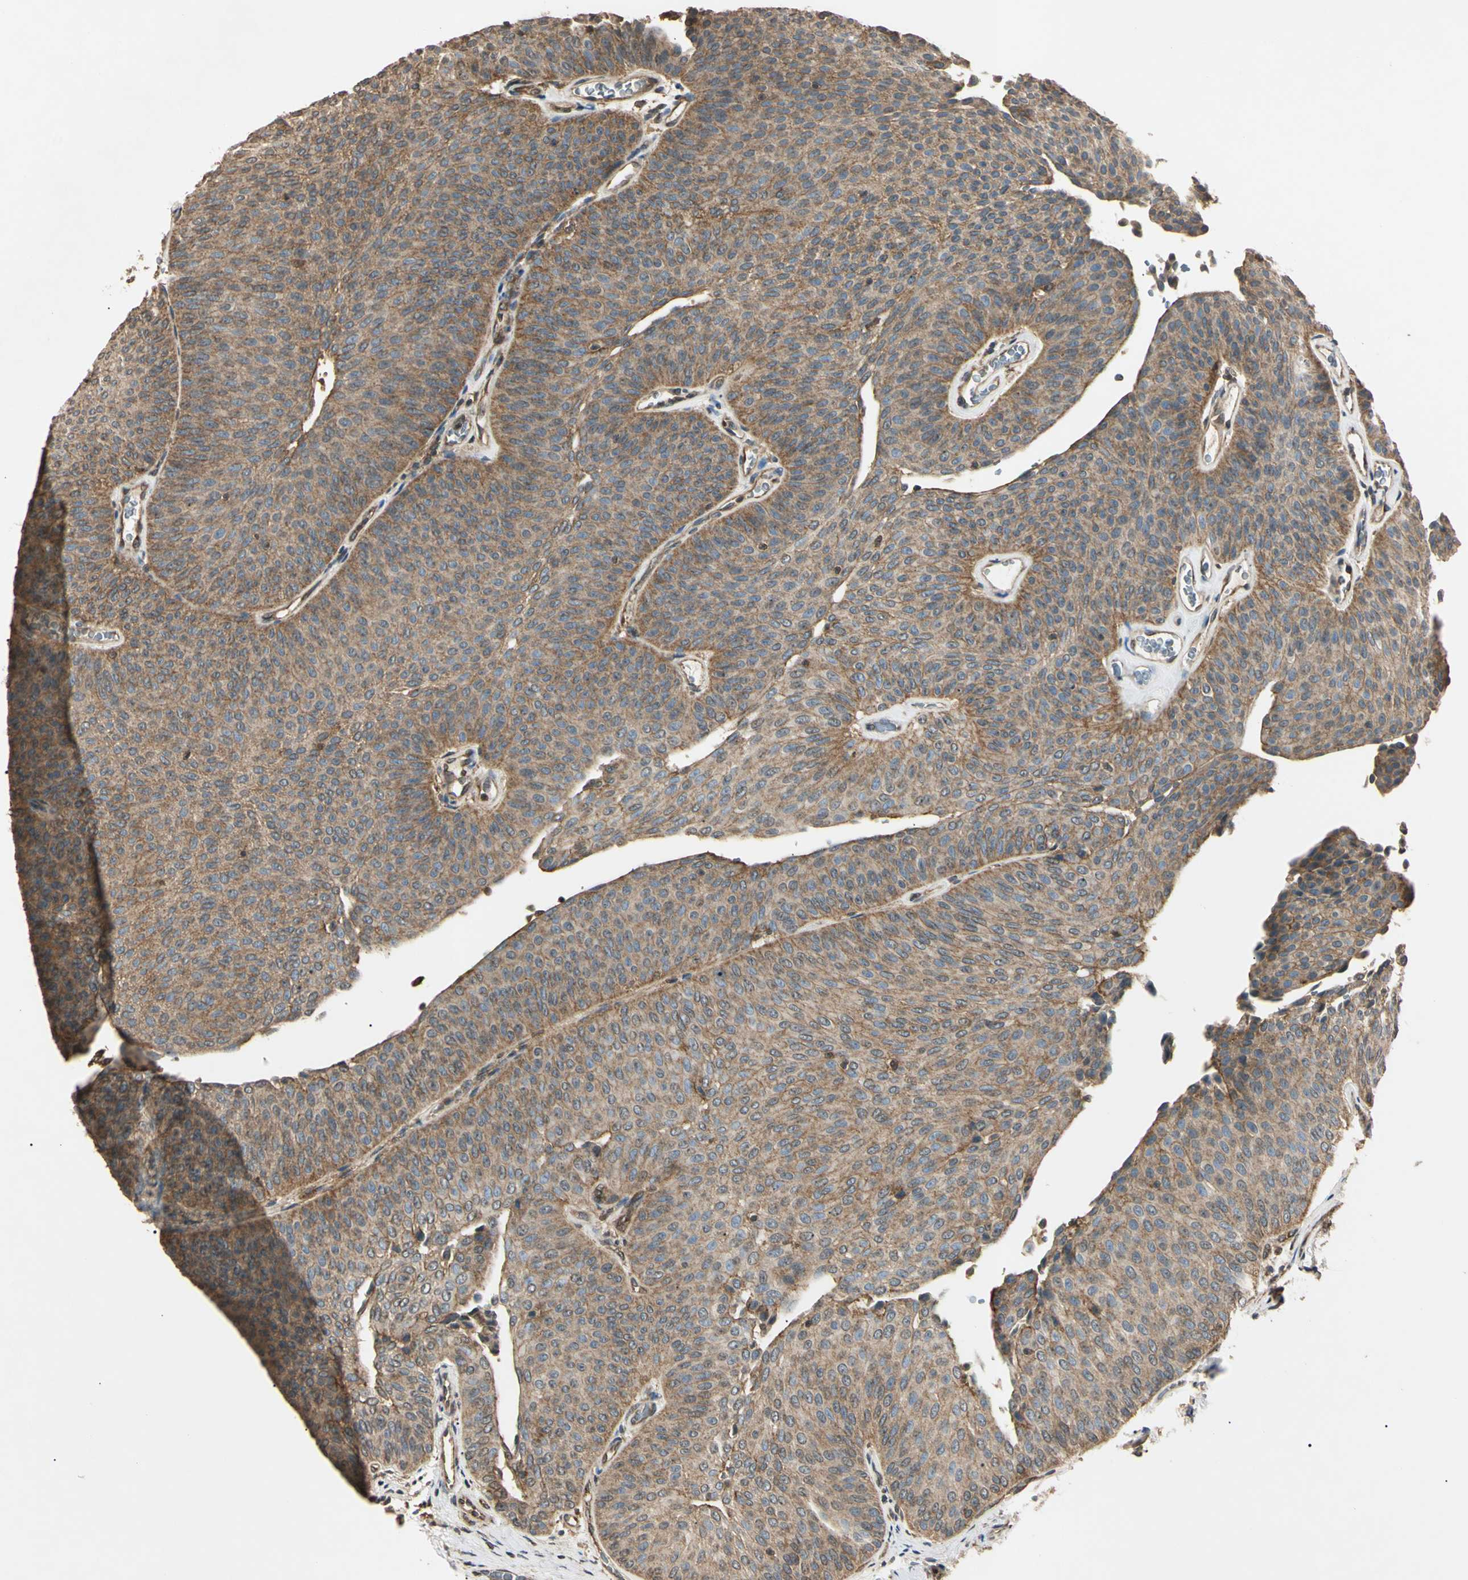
{"staining": {"intensity": "moderate", "quantity": ">75%", "location": "cytoplasmic/membranous"}, "tissue": "urothelial cancer", "cell_type": "Tumor cells", "image_type": "cancer", "snomed": [{"axis": "morphology", "description": "Urothelial carcinoma, Low grade"}, {"axis": "topography", "description": "Urinary bladder"}], "caption": "Brown immunohistochemical staining in human urothelial cancer reveals moderate cytoplasmic/membranous positivity in about >75% of tumor cells.", "gene": "EPN1", "patient": {"sex": "female", "age": 60}}